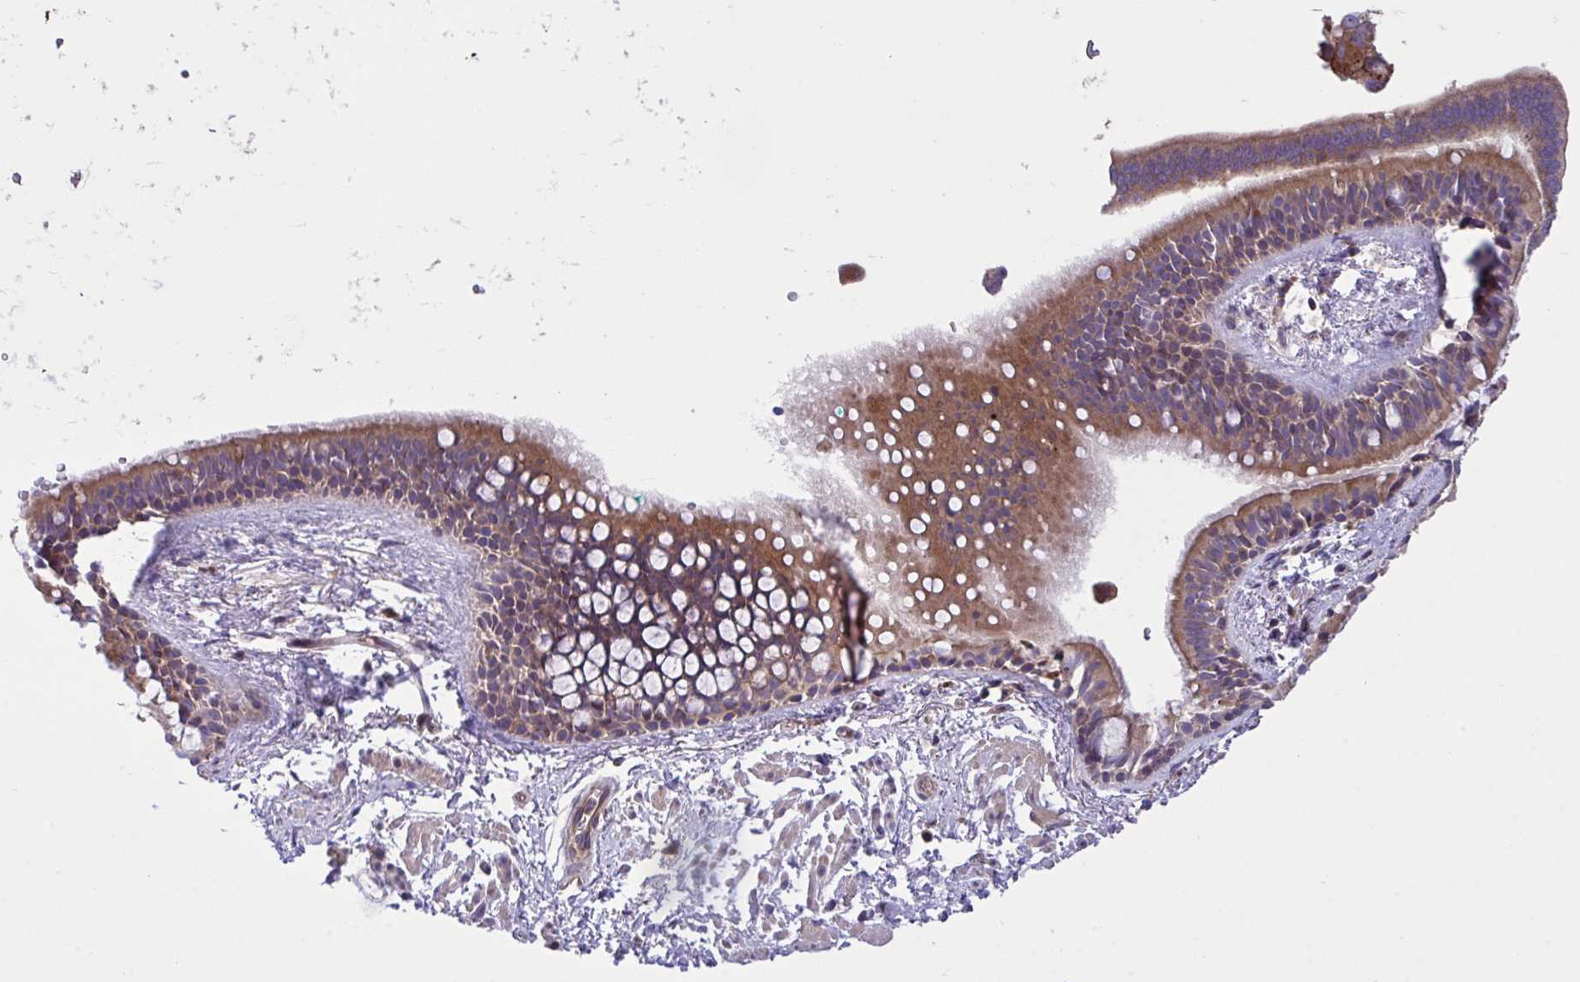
{"staining": {"intensity": "moderate", "quantity": ">75%", "location": "cytoplasmic/membranous"}, "tissue": "bronchus", "cell_type": "Respiratory epithelial cells", "image_type": "normal", "snomed": [{"axis": "morphology", "description": "Normal tissue, NOS"}, {"axis": "topography", "description": "Lymph node"}, {"axis": "topography", "description": "Cartilage tissue"}, {"axis": "topography", "description": "Bronchus"}], "caption": "Immunohistochemical staining of unremarkable bronchus reveals >75% levels of moderate cytoplasmic/membranous protein positivity in about >75% of respiratory epithelial cells. (Brightfield microscopy of DAB IHC at high magnification).", "gene": "GRB14", "patient": {"sex": "female", "age": 70}}